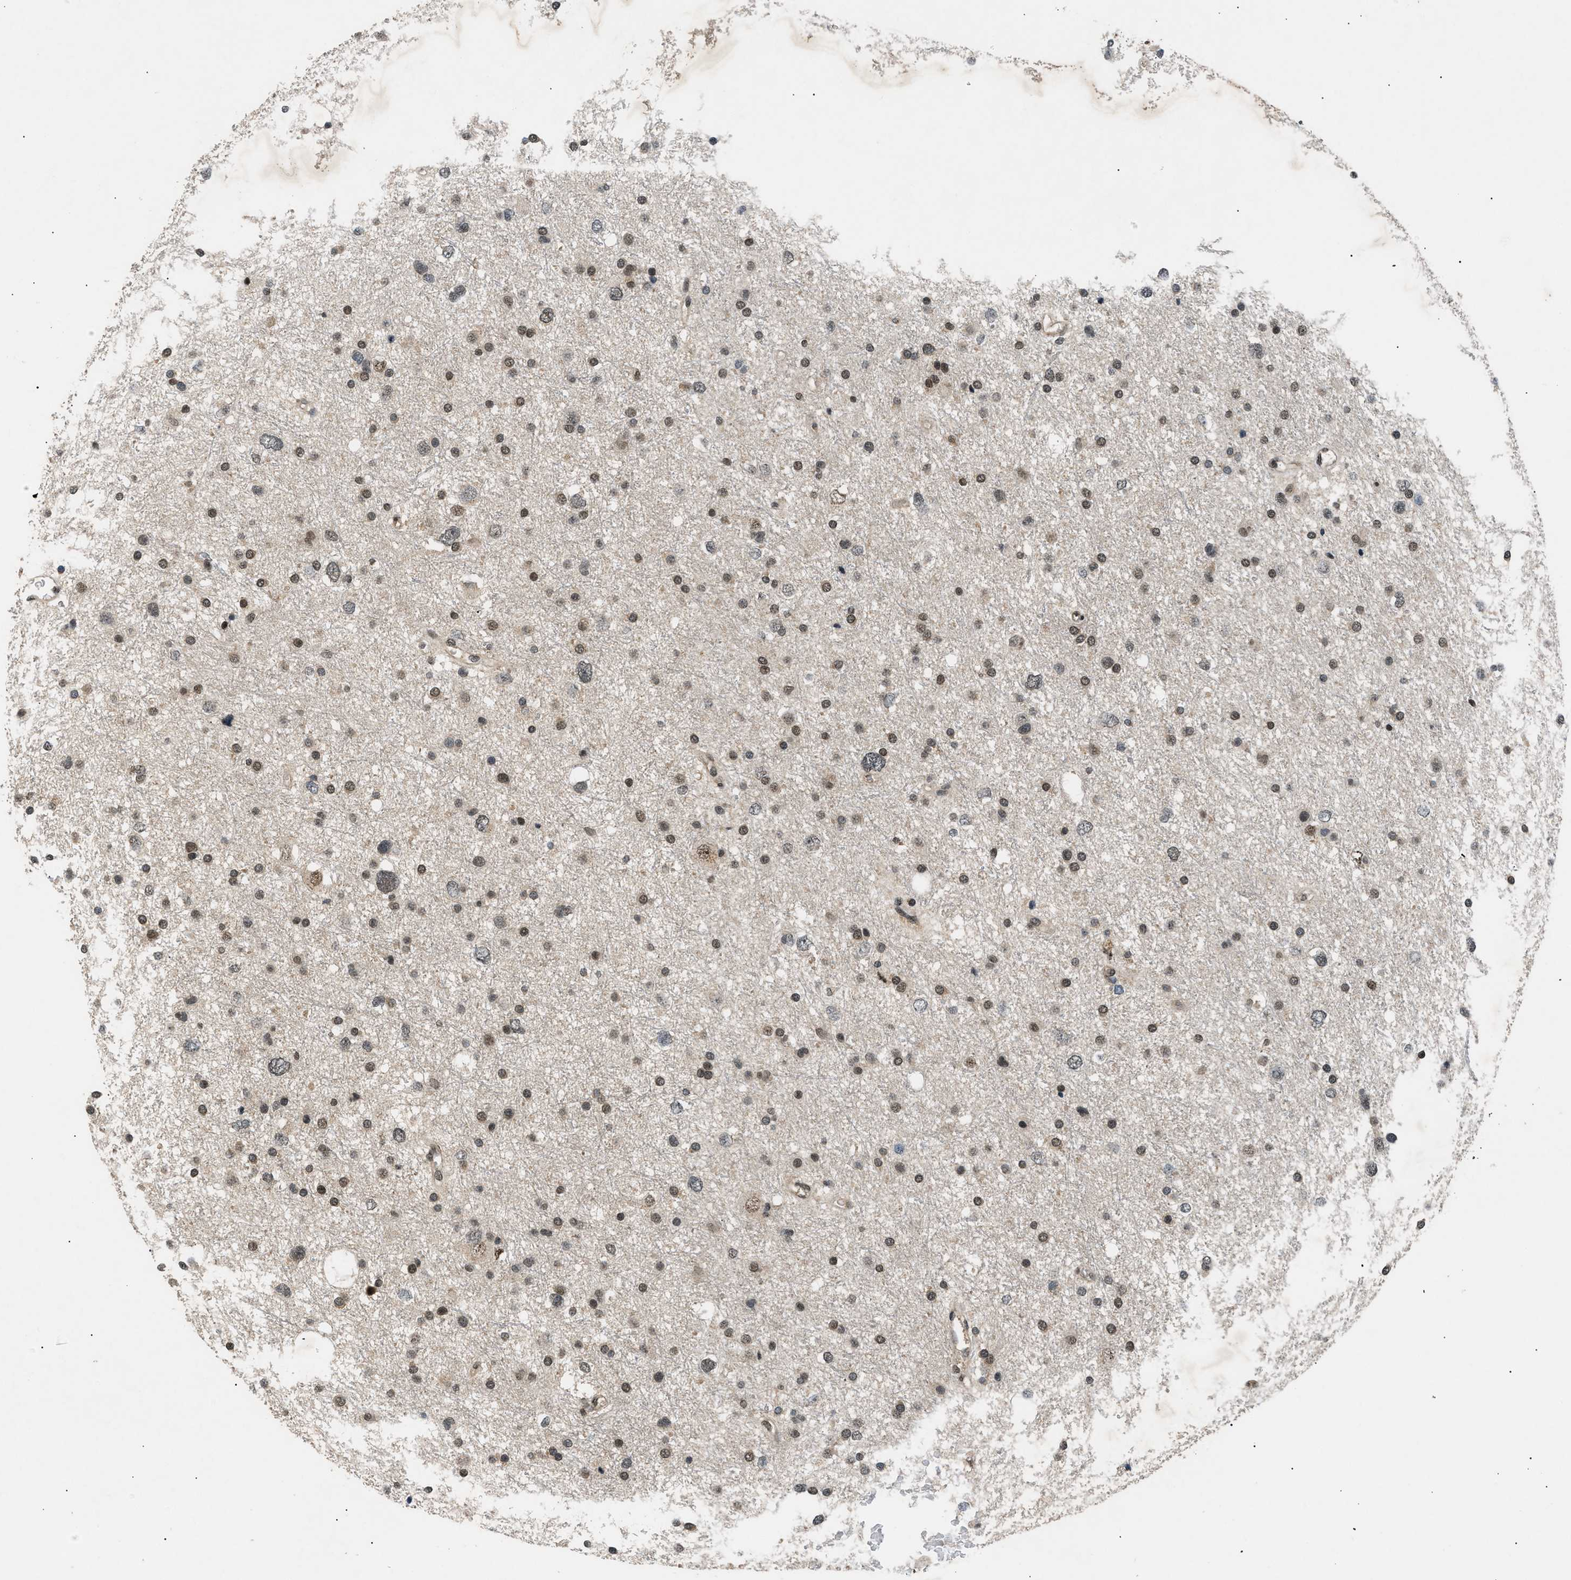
{"staining": {"intensity": "moderate", "quantity": ">75%", "location": "nuclear"}, "tissue": "glioma", "cell_type": "Tumor cells", "image_type": "cancer", "snomed": [{"axis": "morphology", "description": "Glioma, malignant, Low grade"}, {"axis": "topography", "description": "Brain"}], "caption": "The histopathology image reveals immunohistochemical staining of glioma. There is moderate nuclear positivity is appreciated in about >75% of tumor cells.", "gene": "RBM5", "patient": {"sex": "female", "age": 37}}